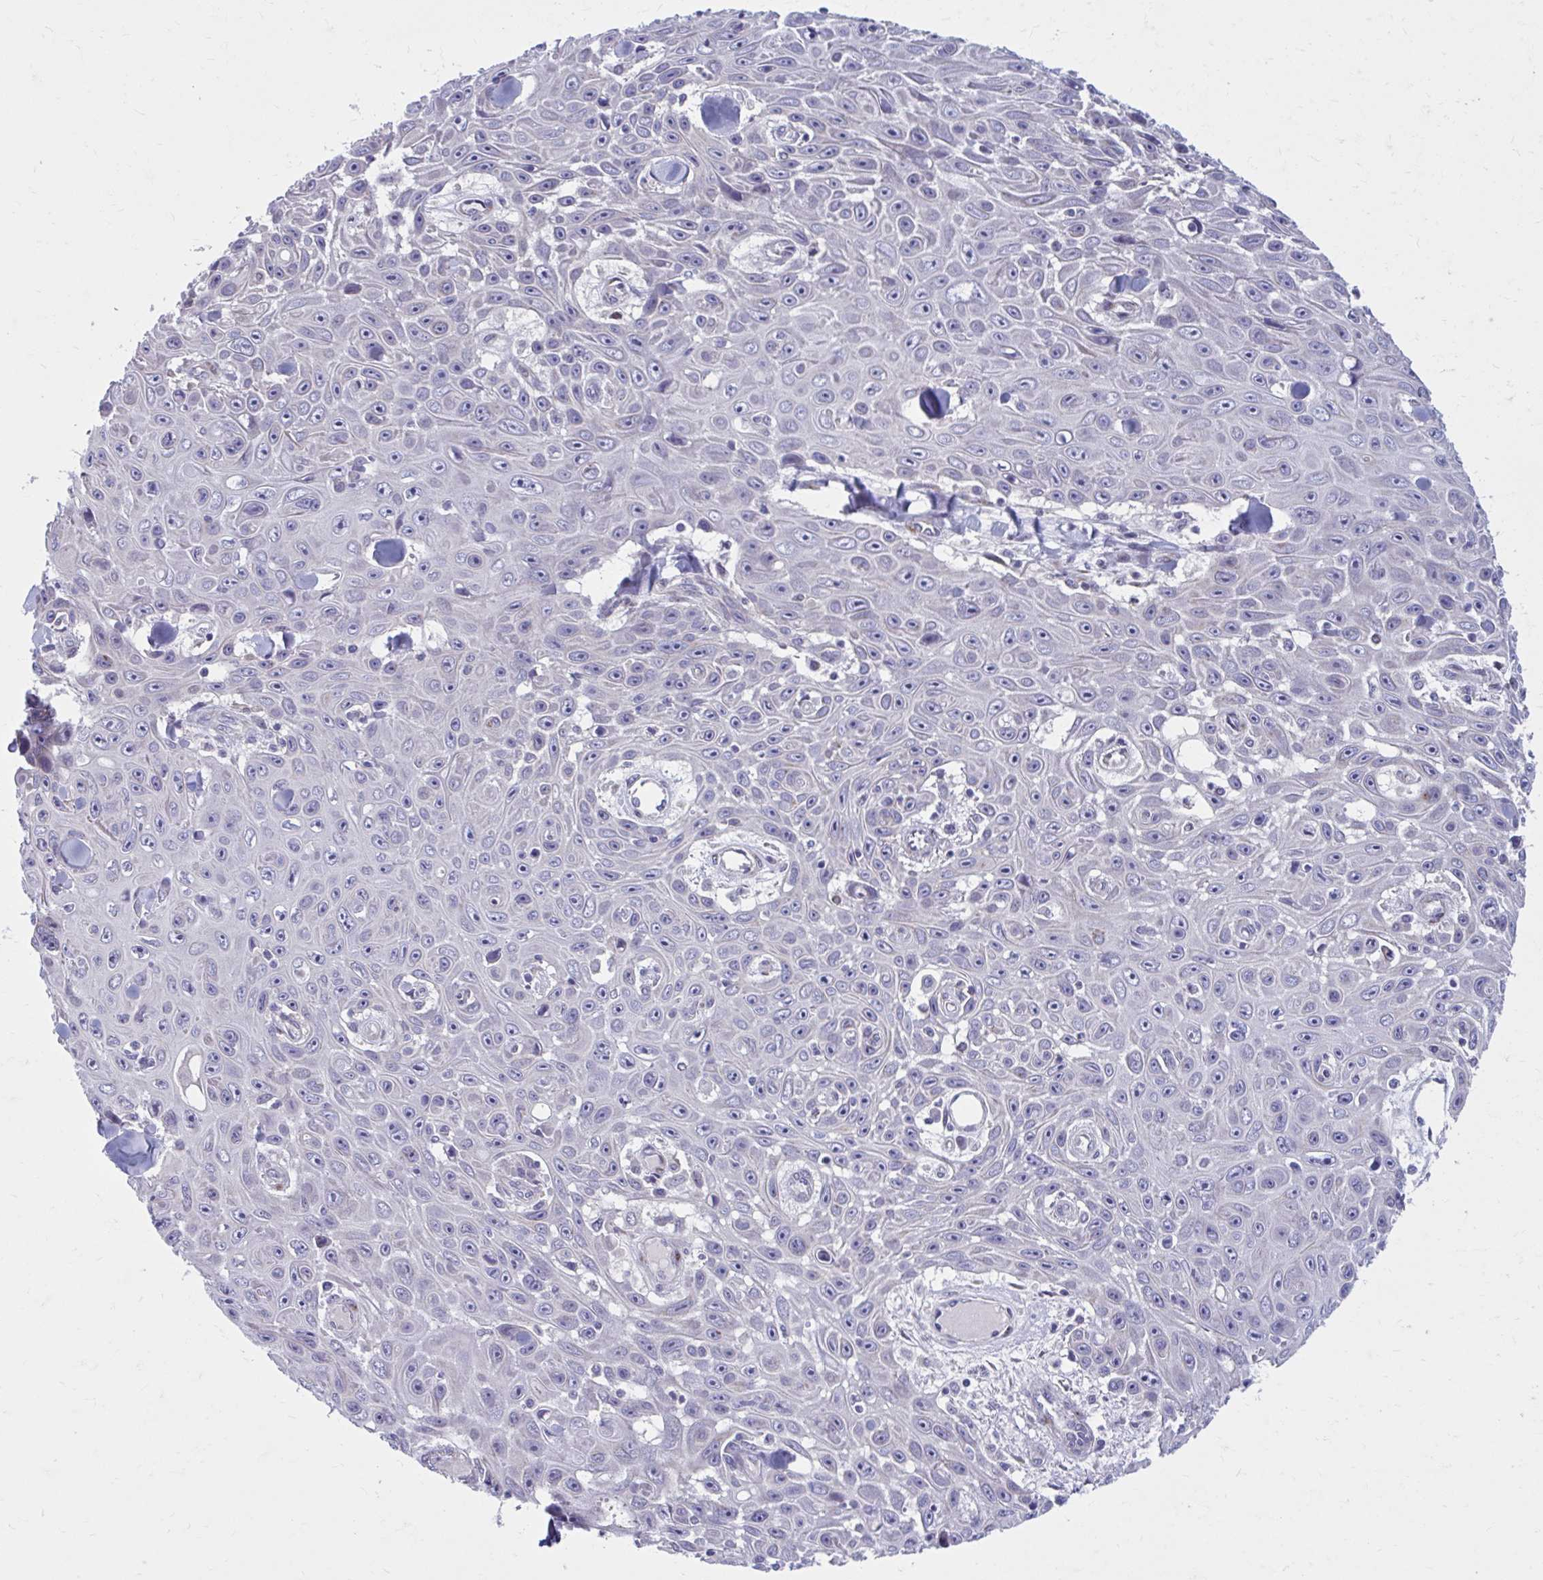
{"staining": {"intensity": "negative", "quantity": "none", "location": "none"}, "tissue": "skin cancer", "cell_type": "Tumor cells", "image_type": "cancer", "snomed": [{"axis": "morphology", "description": "Squamous cell carcinoma, NOS"}, {"axis": "topography", "description": "Skin"}], "caption": "Immunohistochemistry of human skin cancer exhibits no staining in tumor cells.", "gene": "CHST3", "patient": {"sex": "male", "age": 82}}